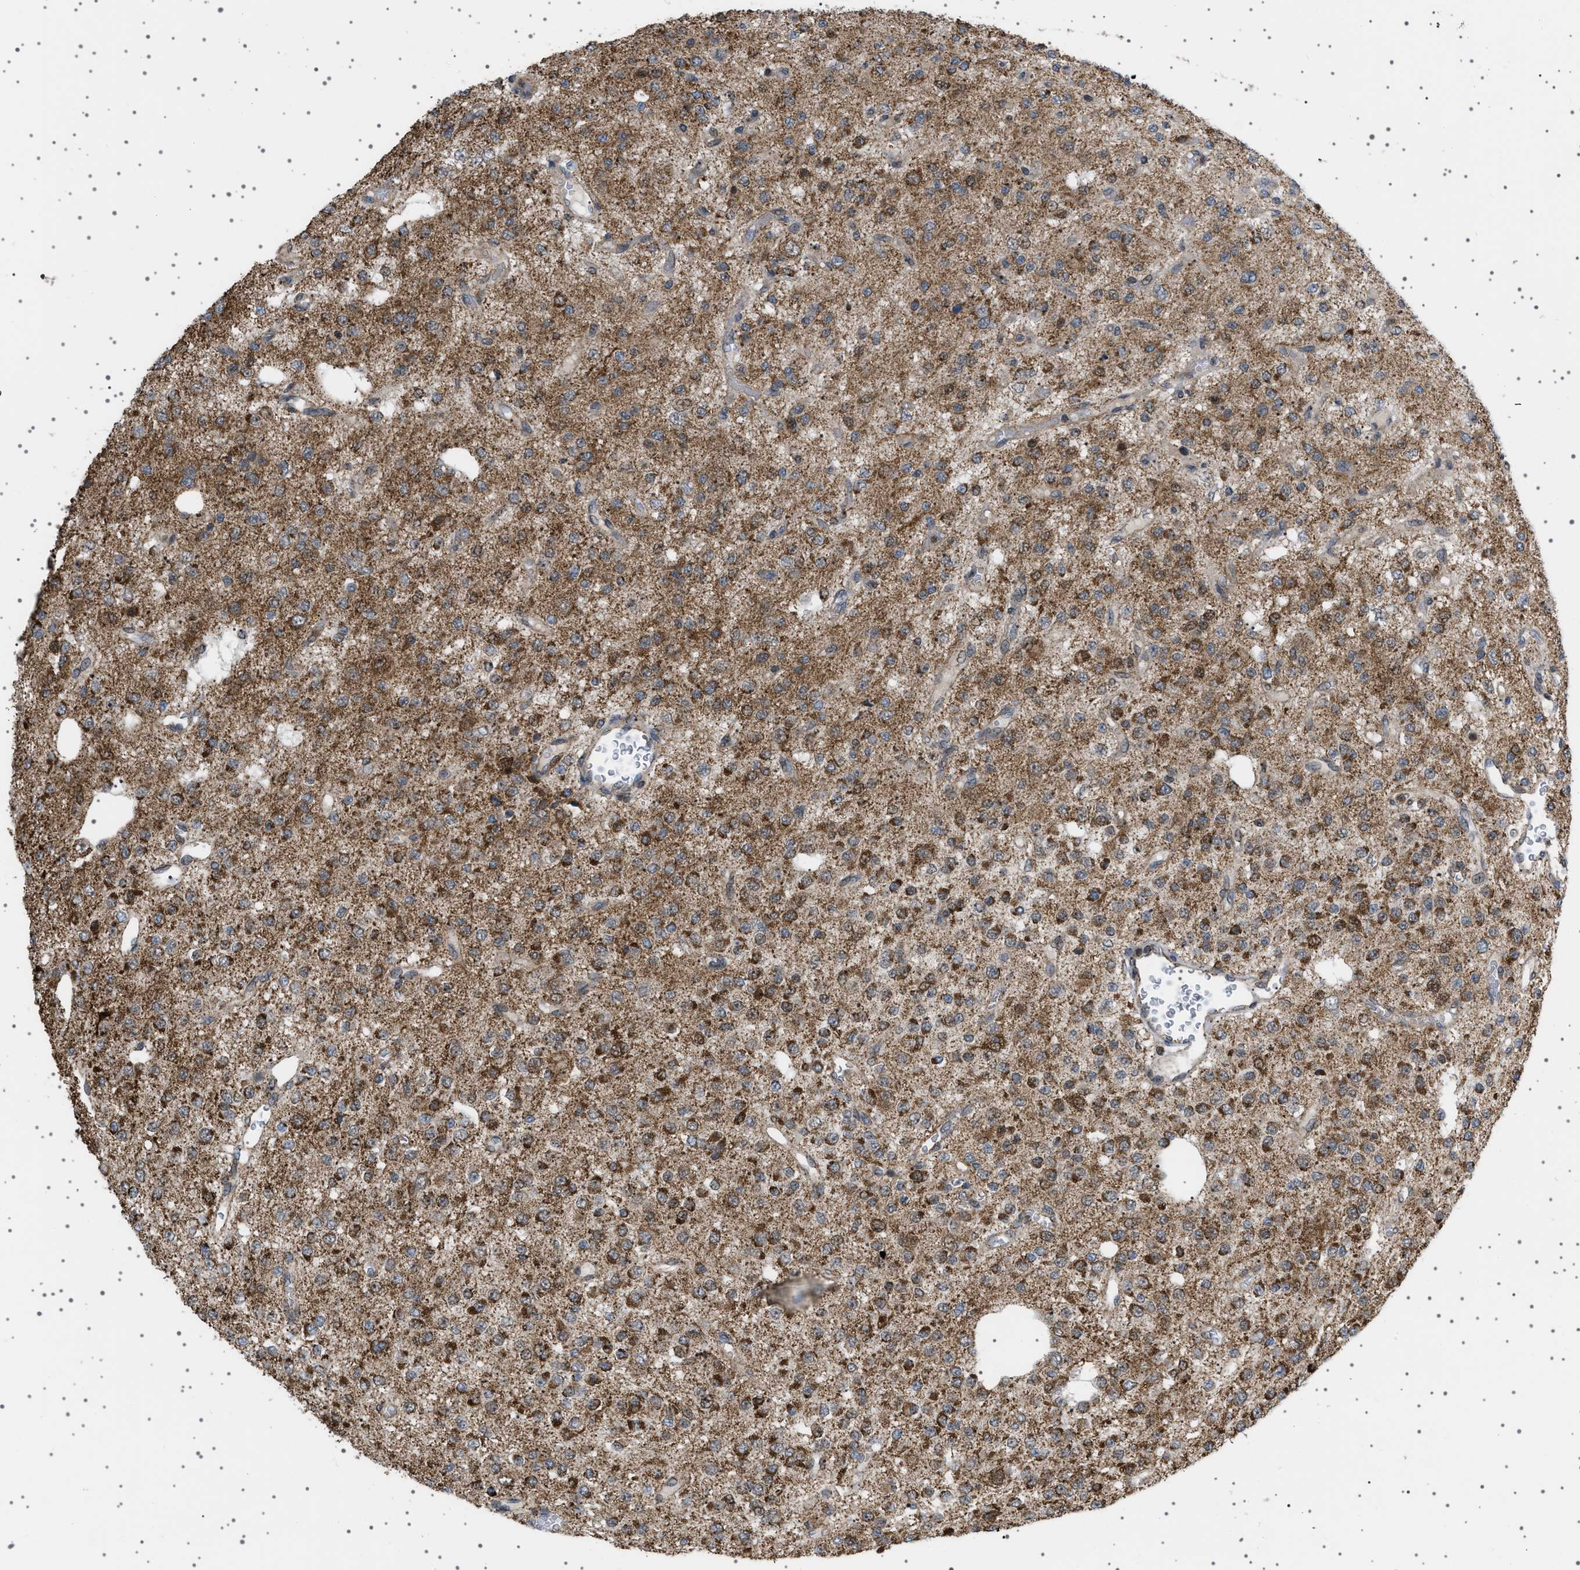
{"staining": {"intensity": "moderate", "quantity": ">75%", "location": "cytoplasmic/membranous"}, "tissue": "glioma", "cell_type": "Tumor cells", "image_type": "cancer", "snomed": [{"axis": "morphology", "description": "Glioma, malignant, Low grade"}, {"axis": "topography", "description": "Brain"}], "caption": "Immunohistochemistry (IHC) of human glioma demonstrates medium levels of moderate cytoplasmic/membranous expression in about >75% of tumor cells.", "gene": "MELK", "patient": {"sex": "male", "age": 38}}